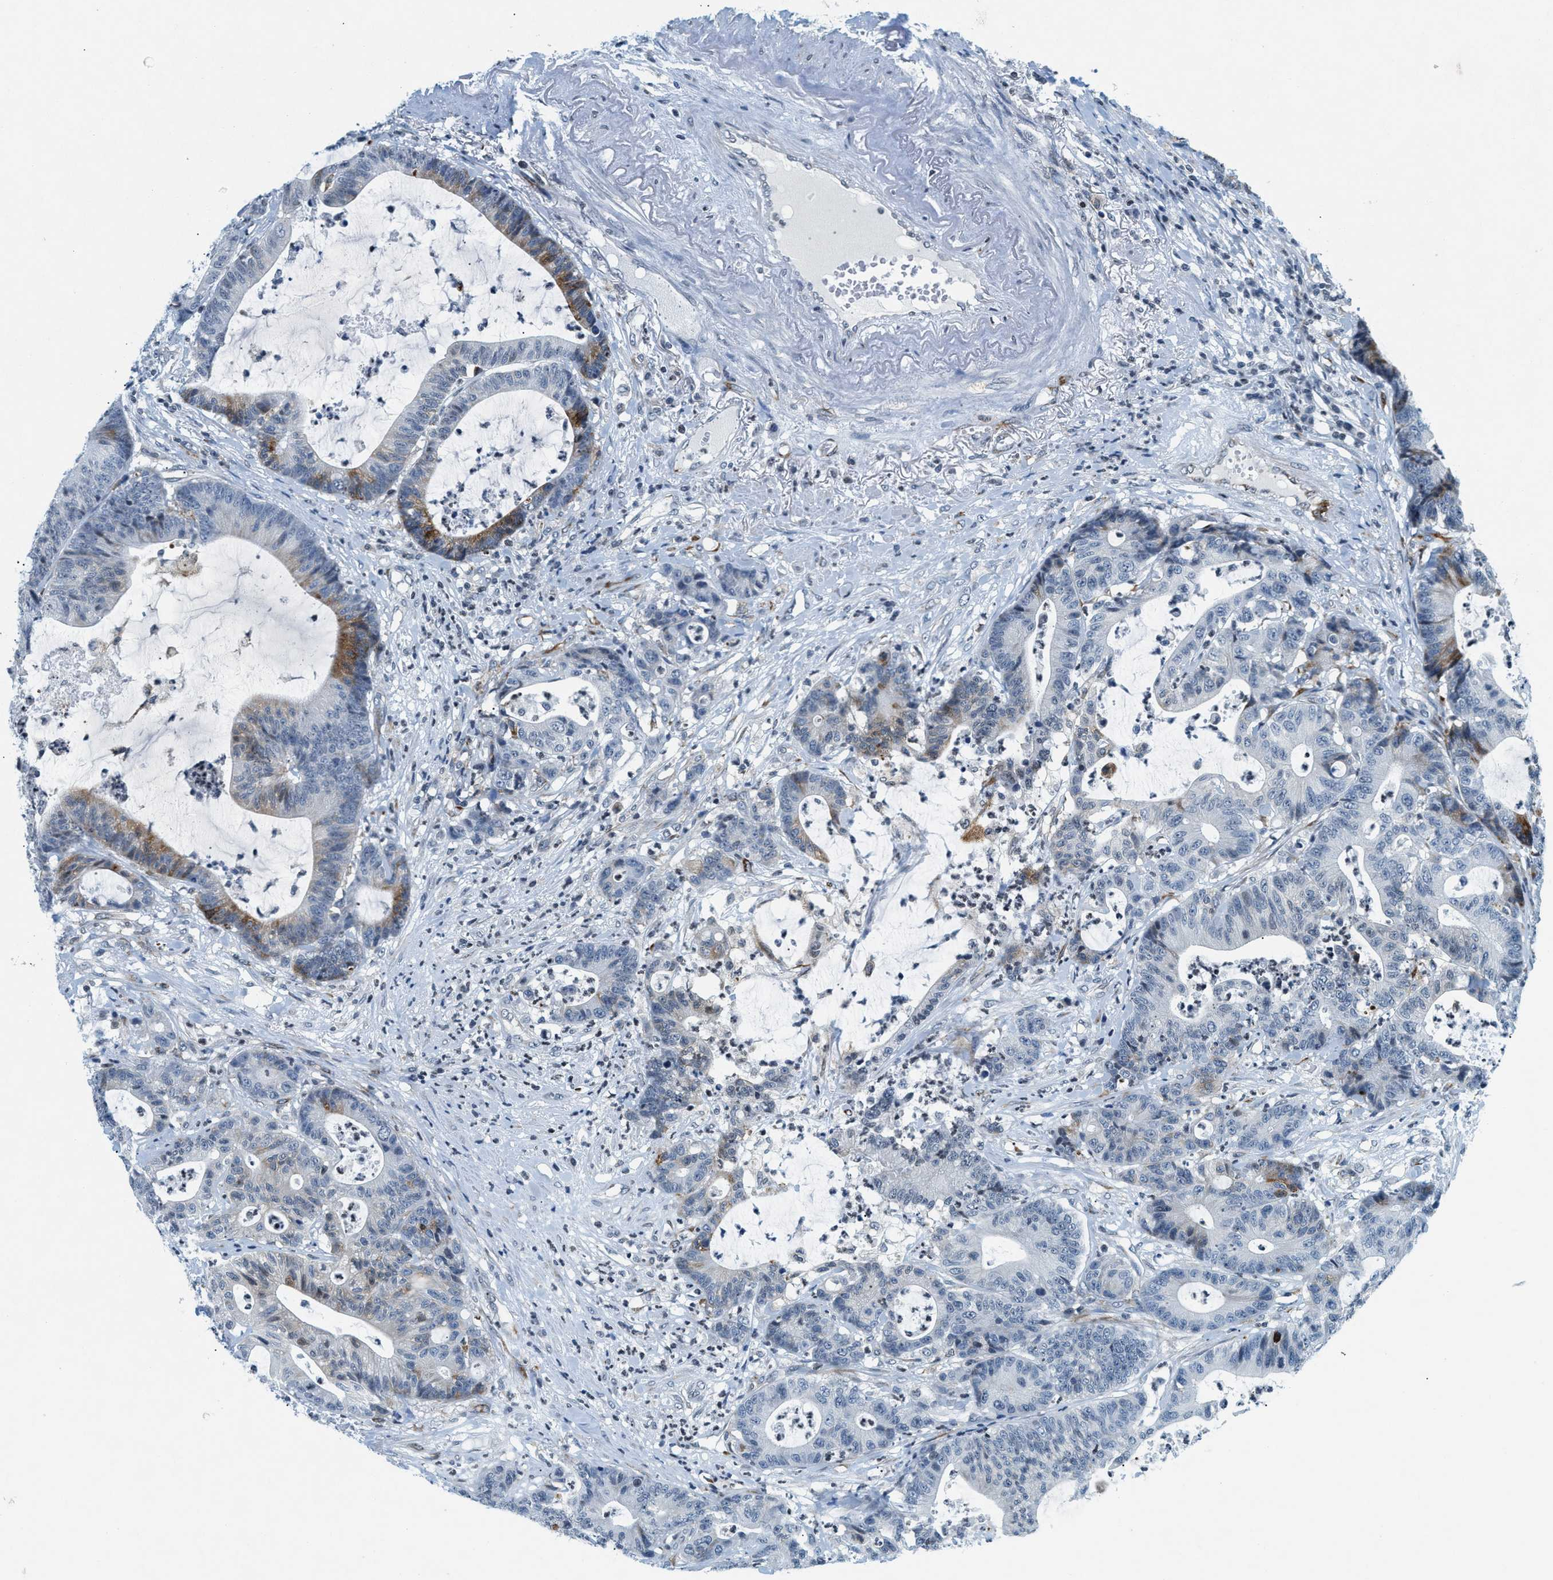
{"staining": {"intensity": "moderate", "quantity": "<25%", "location": "cytoplasmic/membranous"}, "tissue": "colorectal cancer", "cell_type": "Tumor cells", "image_type": "cancer", "snomed": [{"axis": "morphology", "description": "Adenocarcinoma, NOS"}, {"axis": "topography", "description": "Colon"}], "caption": "Moderate cytoplasmic/membranous expression is present in about <25% of tumor cells in adenocarcinoma (colorectal). Using DAB (brown) and hematoxylin (blue) stains, captured at high magnification using brightfield microscopy.", "gene": "UVRAG", "patient": {"sex": "female", "age": 84}}